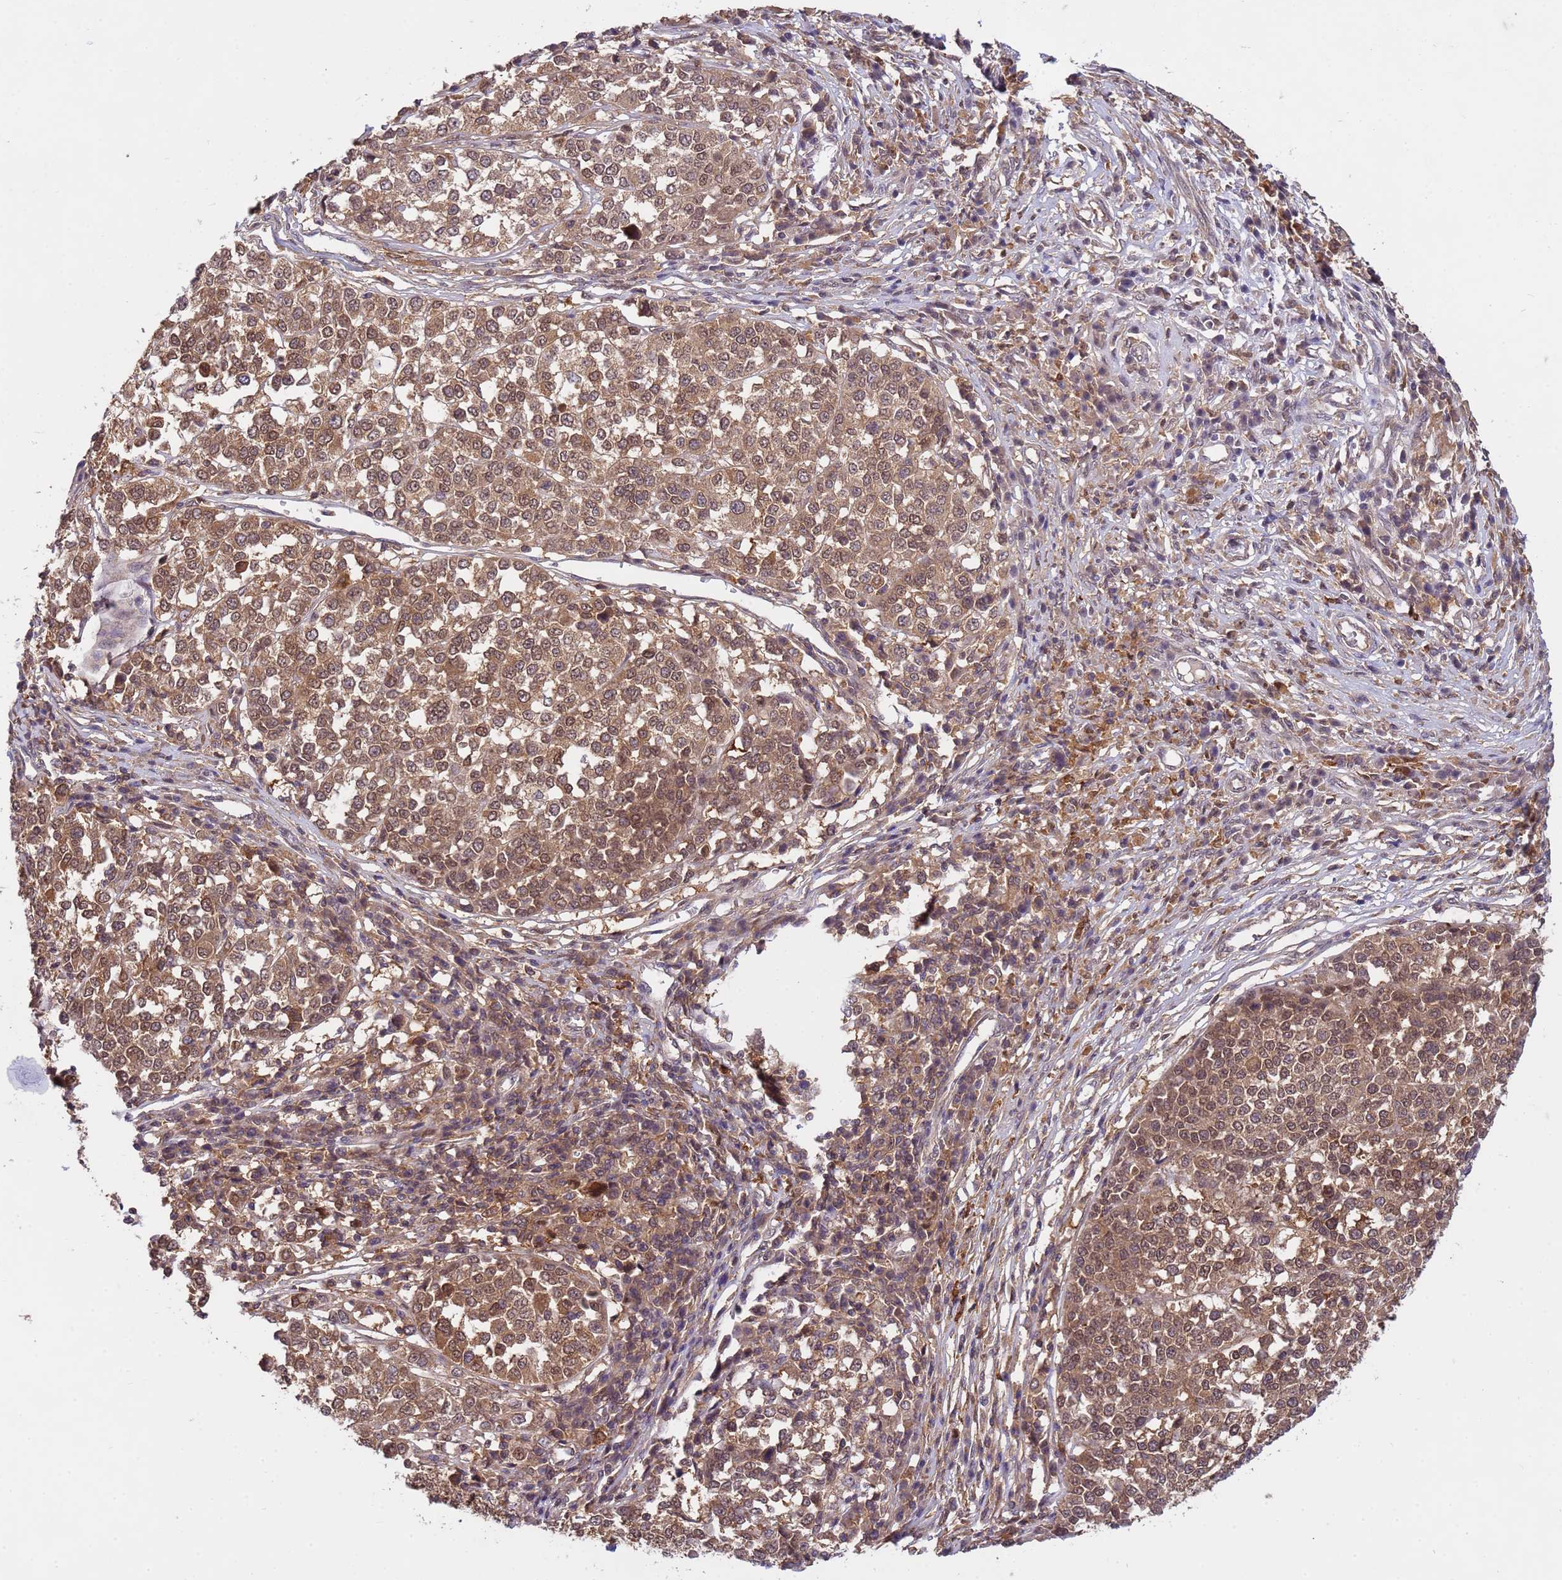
{"staining": {"intensity": "moderate", "quantity": ">75%", "location": "cytoplasmic/membranous,nuclear"}, "tissue": "melanoma", "cell_type": "Tumor cells", "image_type": "cancer", "snomed": [{"axis": "morphology", "description": "Malignant melanoma, Metastatic site"}, {"axis": "topography", "description": "Lymph node"}], "caption": "Malignant melanoma (metastatic site) stained with immunohistochemistry shows moderate cytoplasmic/membranous and nuclear expression in approximately >75% of tumor cells.", "gene": "NPEPPS", "patient": {"sex": "male", "age": 44}}